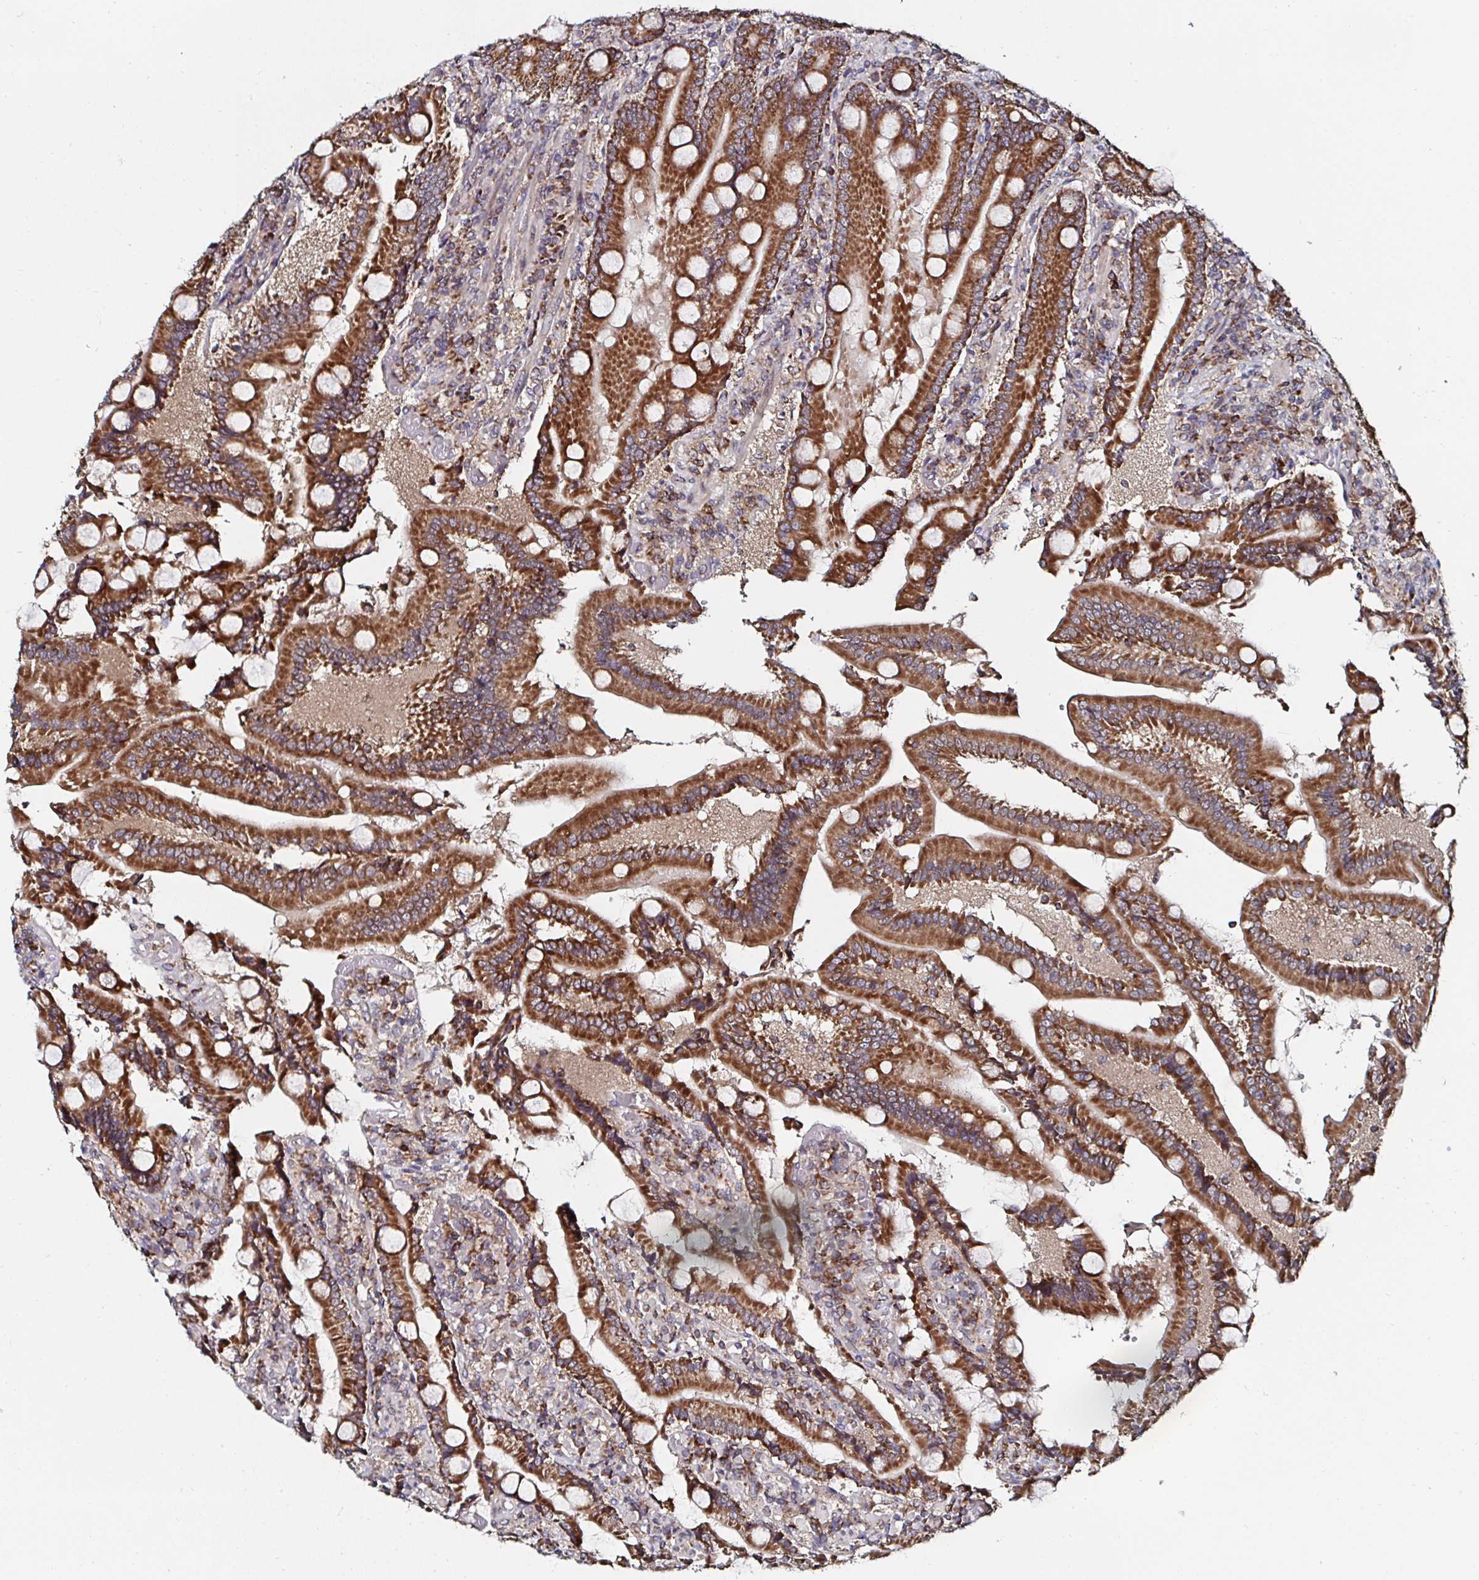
{"staining": {"intensity": "strong", "quantity": ">75%", "location": "cytoplasmic/membranous"}, "tissue": "duodenum", "cell_type": "Glandular cells", "image_type": "normal", "snomed": [{"axis": "morphology", "description": "Normal tissue, NOS"}, {"axis": "topography", "description": "Duodenum"}], "caption": "Strong cytoplasmic/membranous staining is seen in about >75% of glandular cells in normal duodenum. (Stains: DAB (3,3'-diaminobenzidine) in brown, nuclei in blue, Microscopy: brightfield microscopy at high magnification).", "gene": "ATAD3A", "patient": {"sex": "female", "age": 62}}